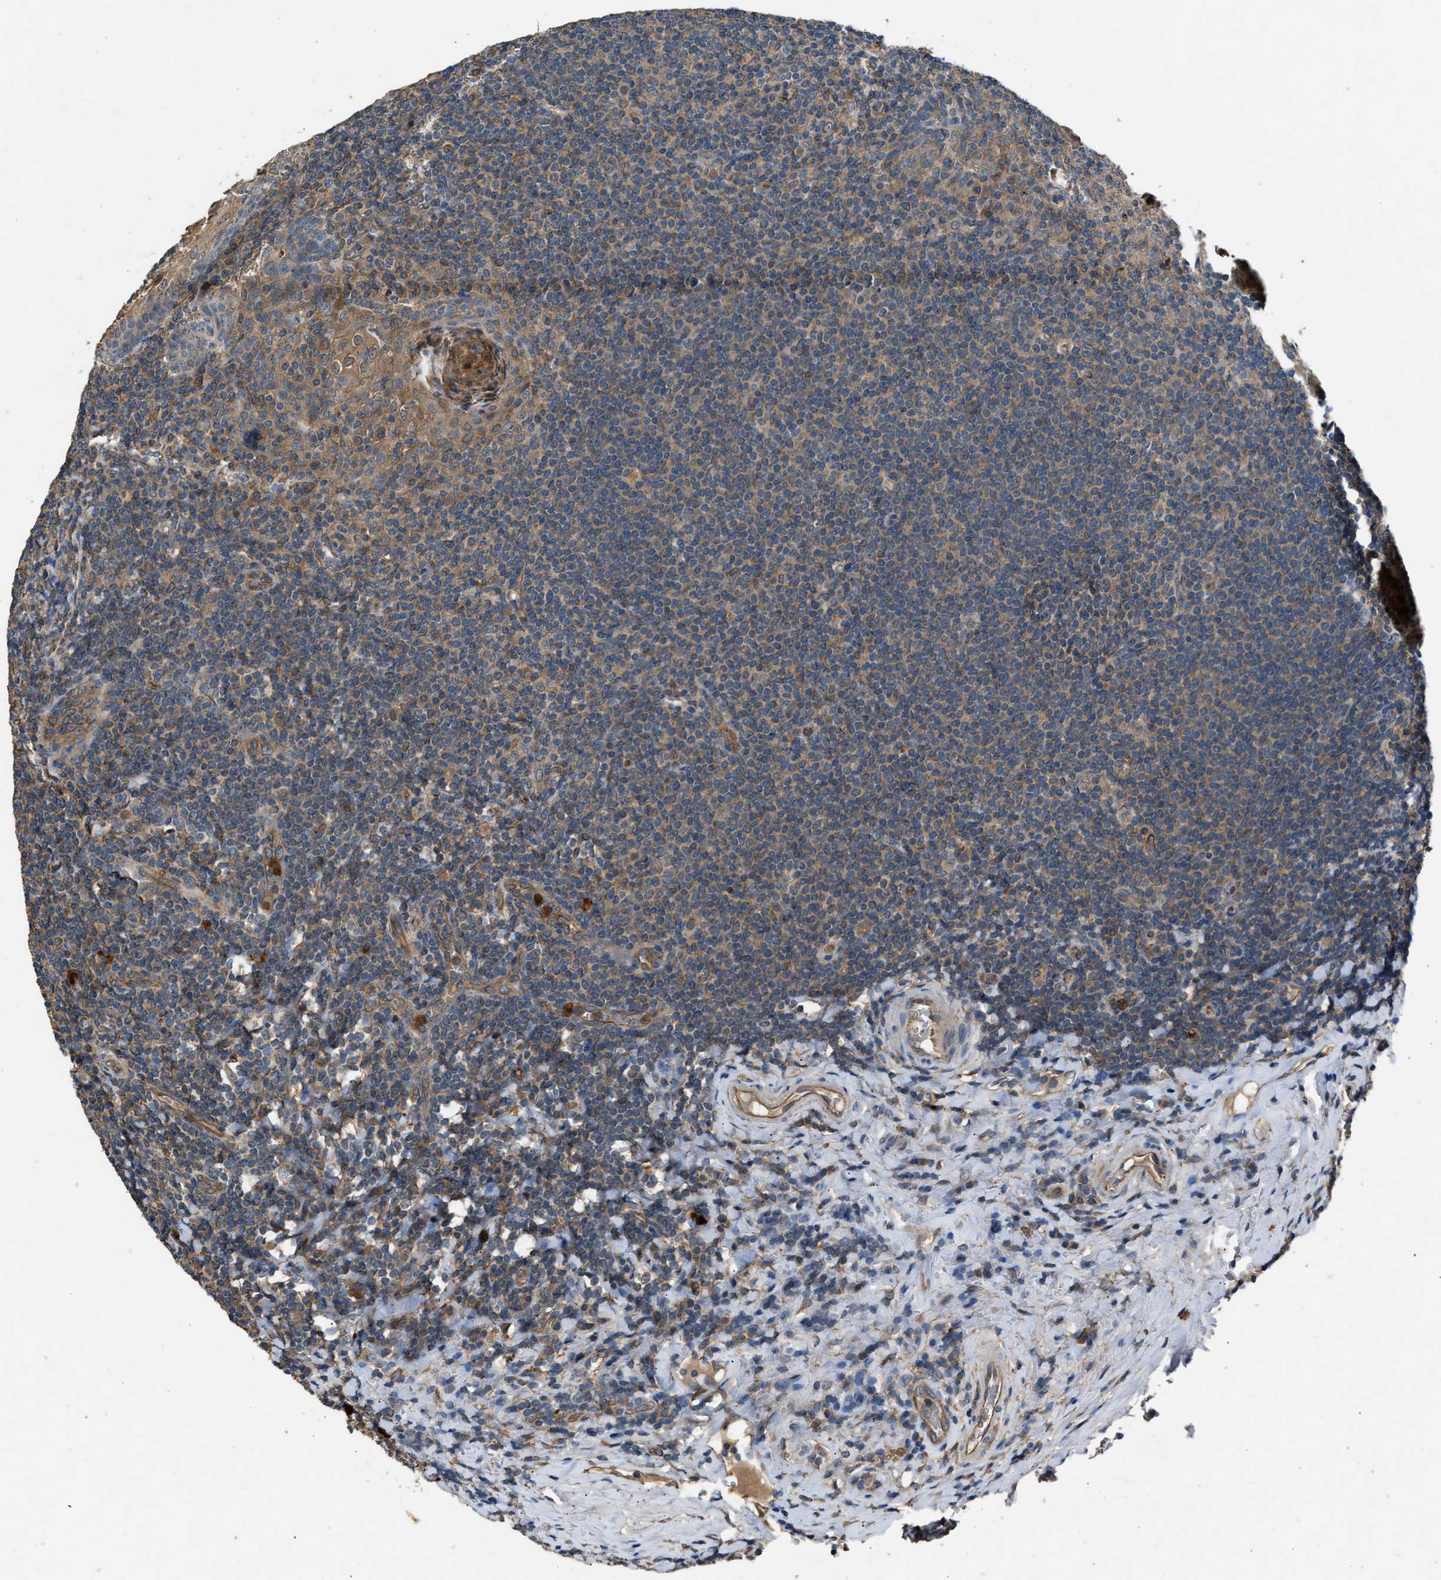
{"staining": {"intensity": "weak", "quantity": ">75%", "location": "cytoplasmic/membranous"}, "tissue": "tonsil", "cell_type": "Germinal center cells", "image_type": "normal", "snomed": [{"axis": "morphology", "description": "Normal tissue, NOS"}, {"axis": "topography", "description": "Tonsil"}], "caption": "Unremarkable tonsil displays weak cytoplasmic/membranous positivity in approximately >75% of germinal center cells, visualized by immunohistochemistry. The staining was performed using DAB (3,3'-diaminobenzidine), with brown indicating positive protein expression. Nuclei are stained blue with hematoxylin.", "gene": "PPID", "patient": {"sex": "male", "age": 37}}